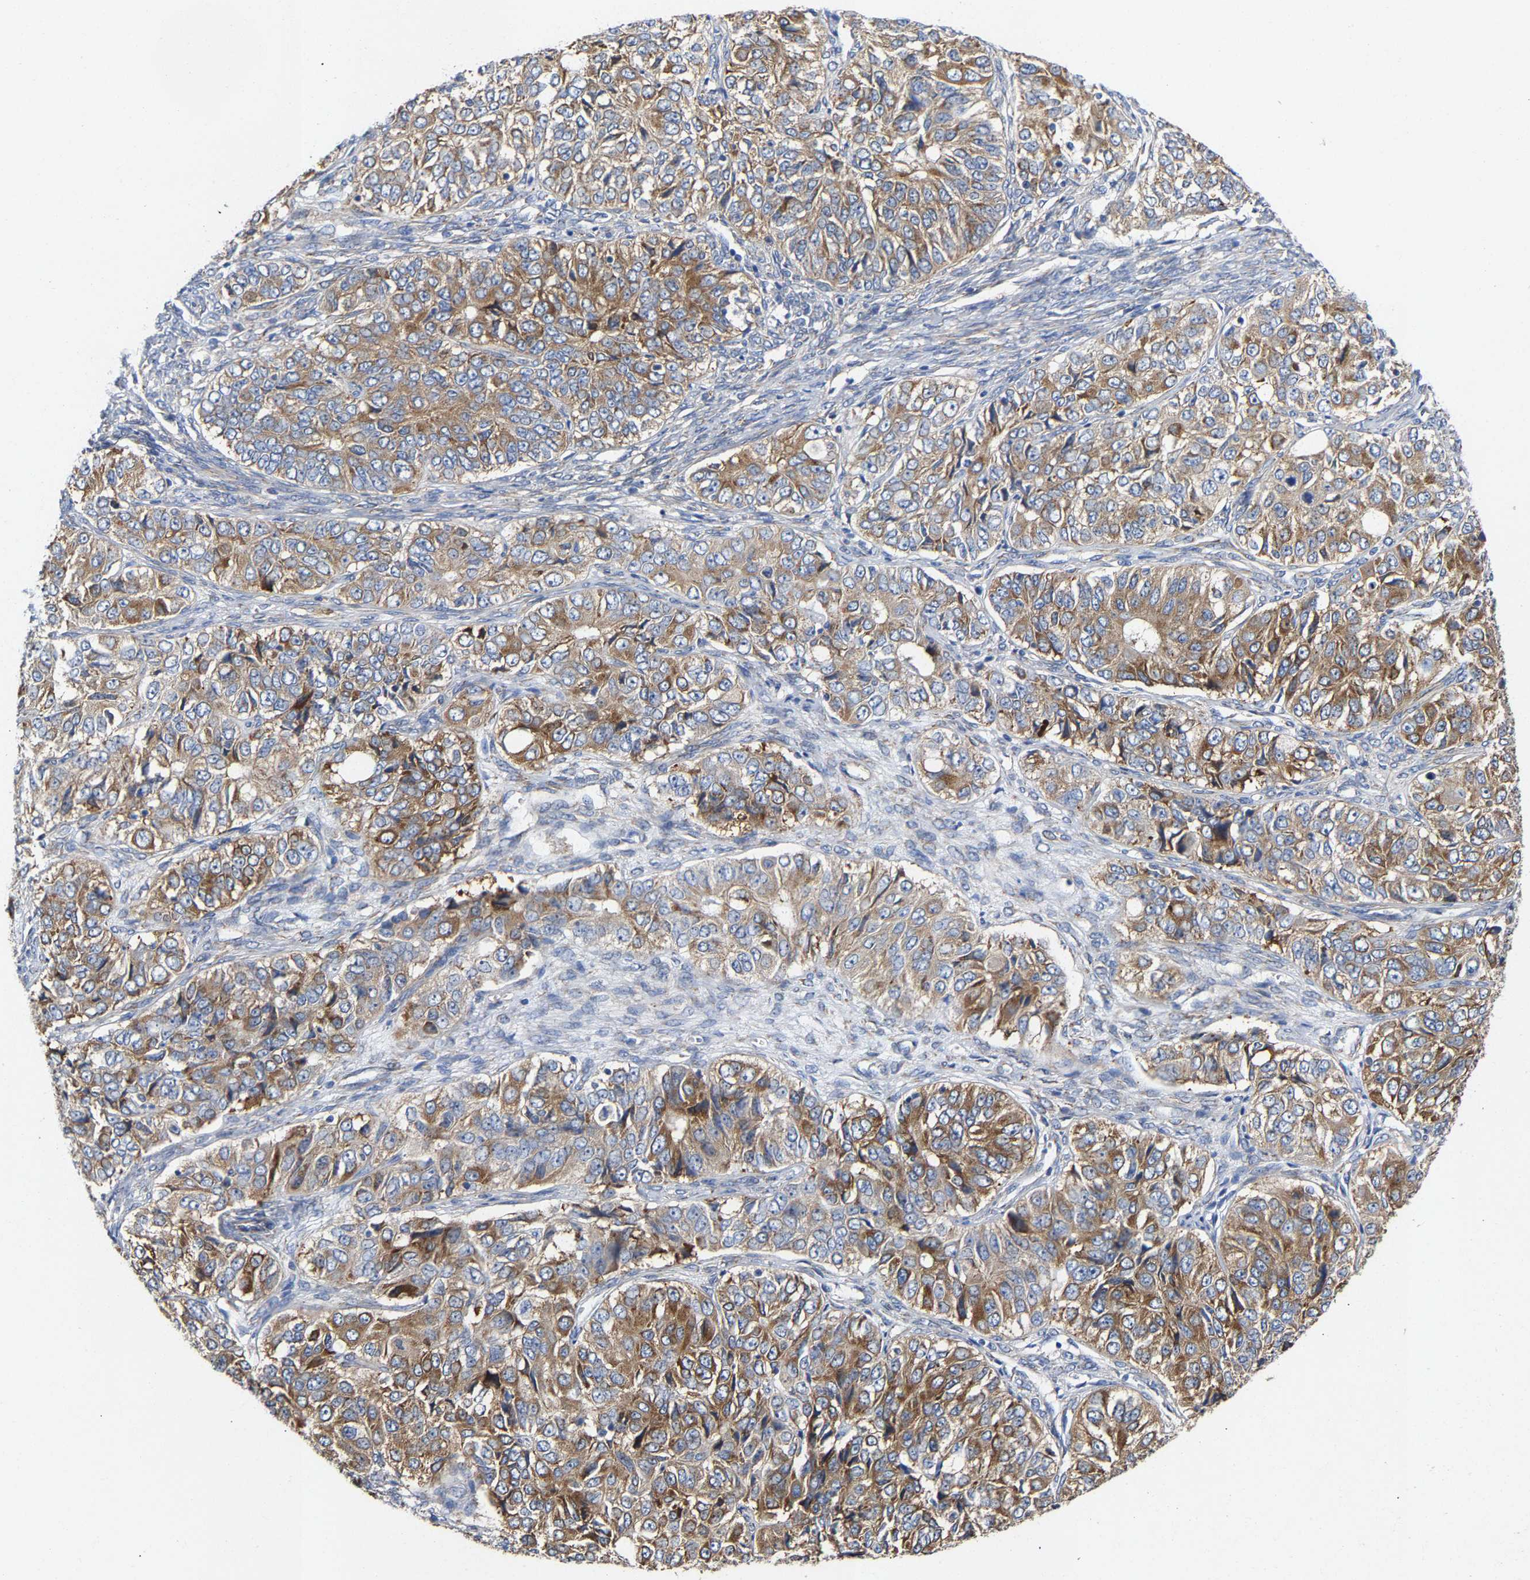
{"staining": {"intensity": "moderate", "quantity": ">75%", "location": "cytoplasmic/membranous"}, "tissue": "ovarian cancer", "cell_type": "Tumor cells", "image_type": "cancer", "snomed": [{"axis": "morphology", "description": "Carcinoma, endometroid"}, {"axis": "topography", "description": "Ovary"}], "caption": "The histopathology image exhibits immunohistochemical staining of ovarian cancer (endometroid carcinoma). There is moderate cytoplasmic/membranous expression is present in approximately >75% of tumor cells.", "gene": "PPP1R15A", "patient": {"sex": "female", "age": 51}}